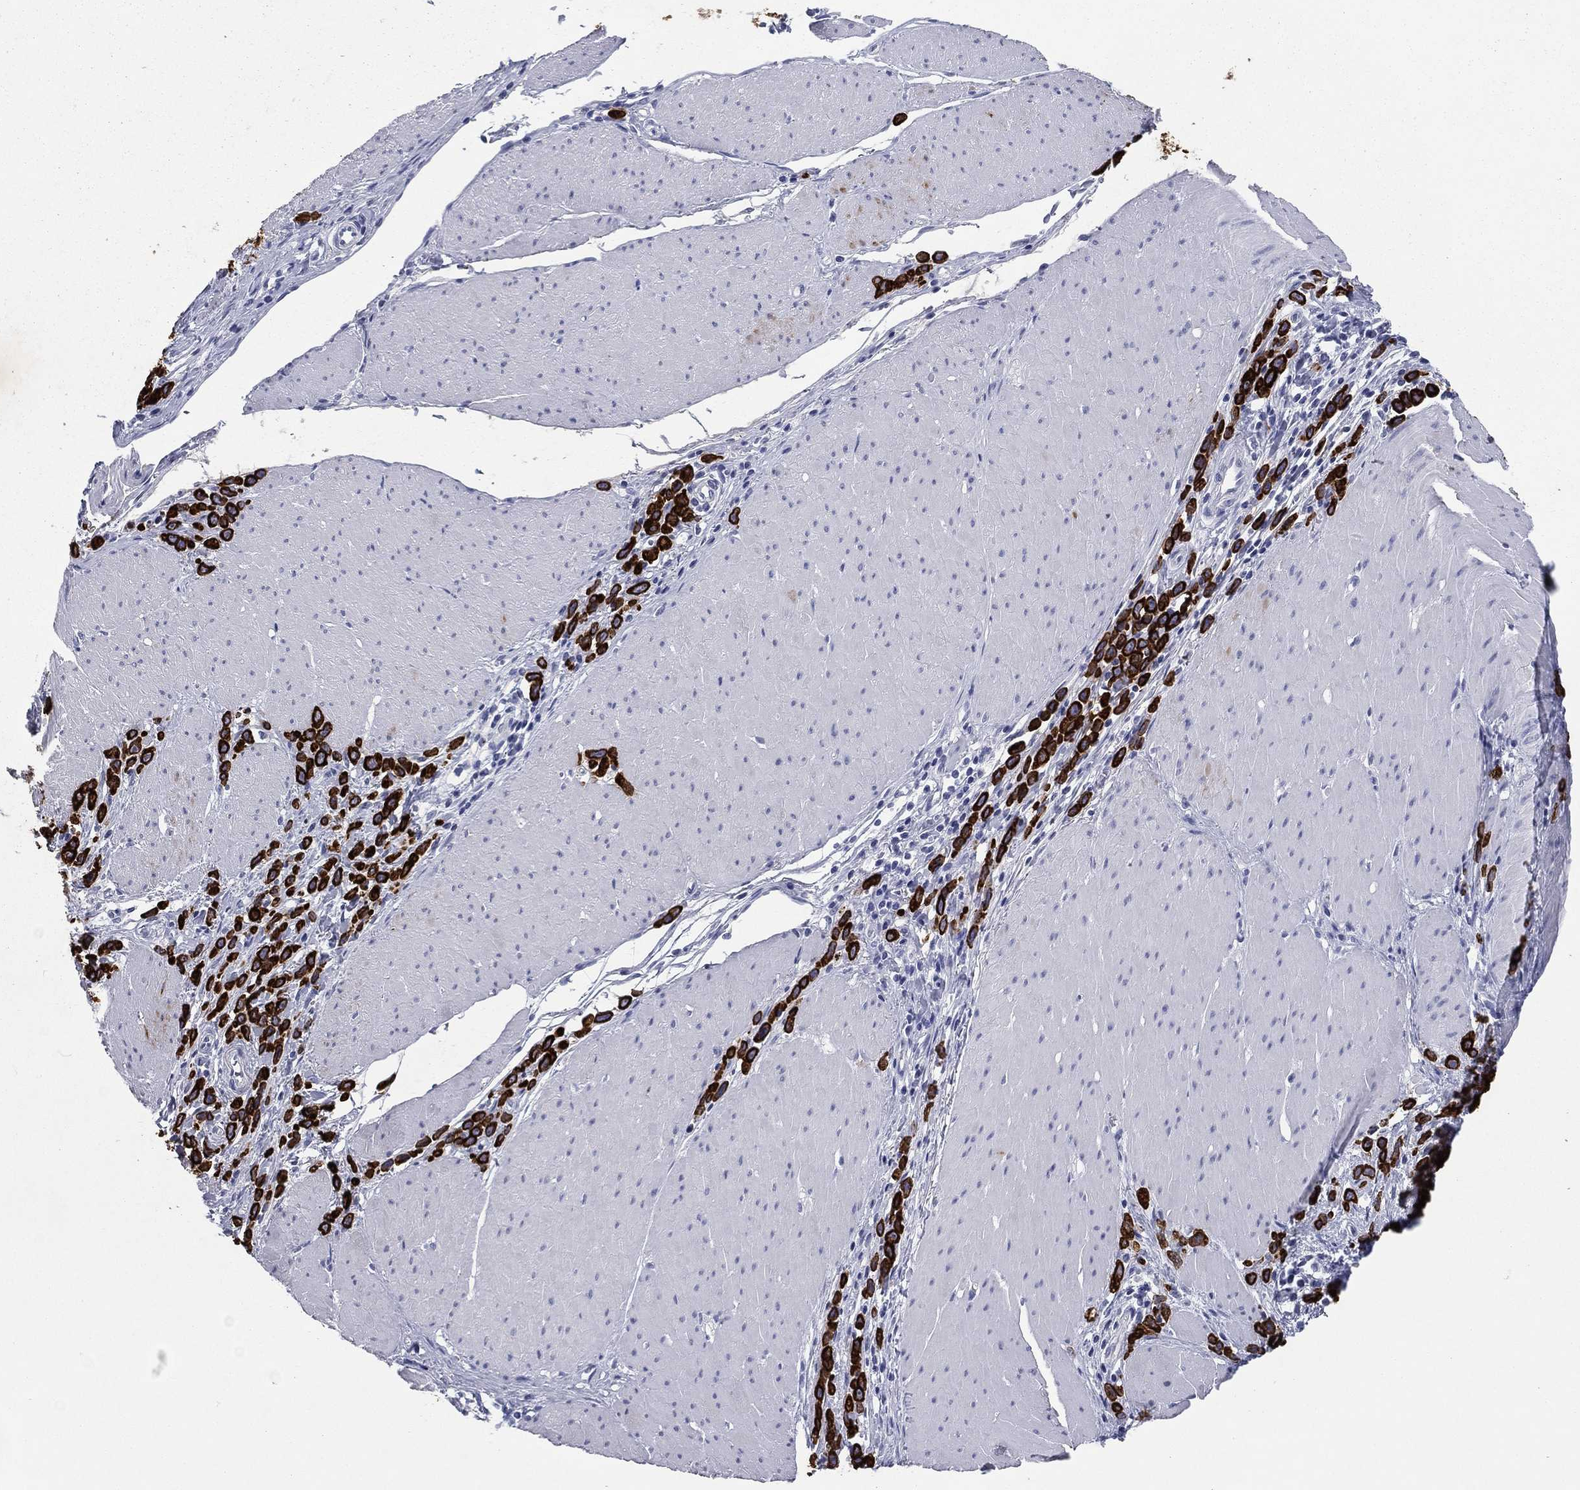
{"staining": {"intensity": "strong", "quantity": ">75%", "location": "cytoplasmic/membranous"}, "tissue": "stomach cancer", "cell_type": "Tumor cells", "image_type": "cancer", "snomed": [{"axis": "morphology", "description": "Adenocarcinoma, NOS"}, {"axis": "topography", "description": "Stomach"}], "caption": "IHC micrograph of neoplastic tissue: human adenocarcinoma (stomach) stained using IHC exhibits high levels of strong protein expression localized specifically in the cytoplasmic/membranous of tumor cells, appearing as a cytoplasmic/membranous brown color.", "gene": "KRT7", "patient": {"sex": "male", "age": 47}}